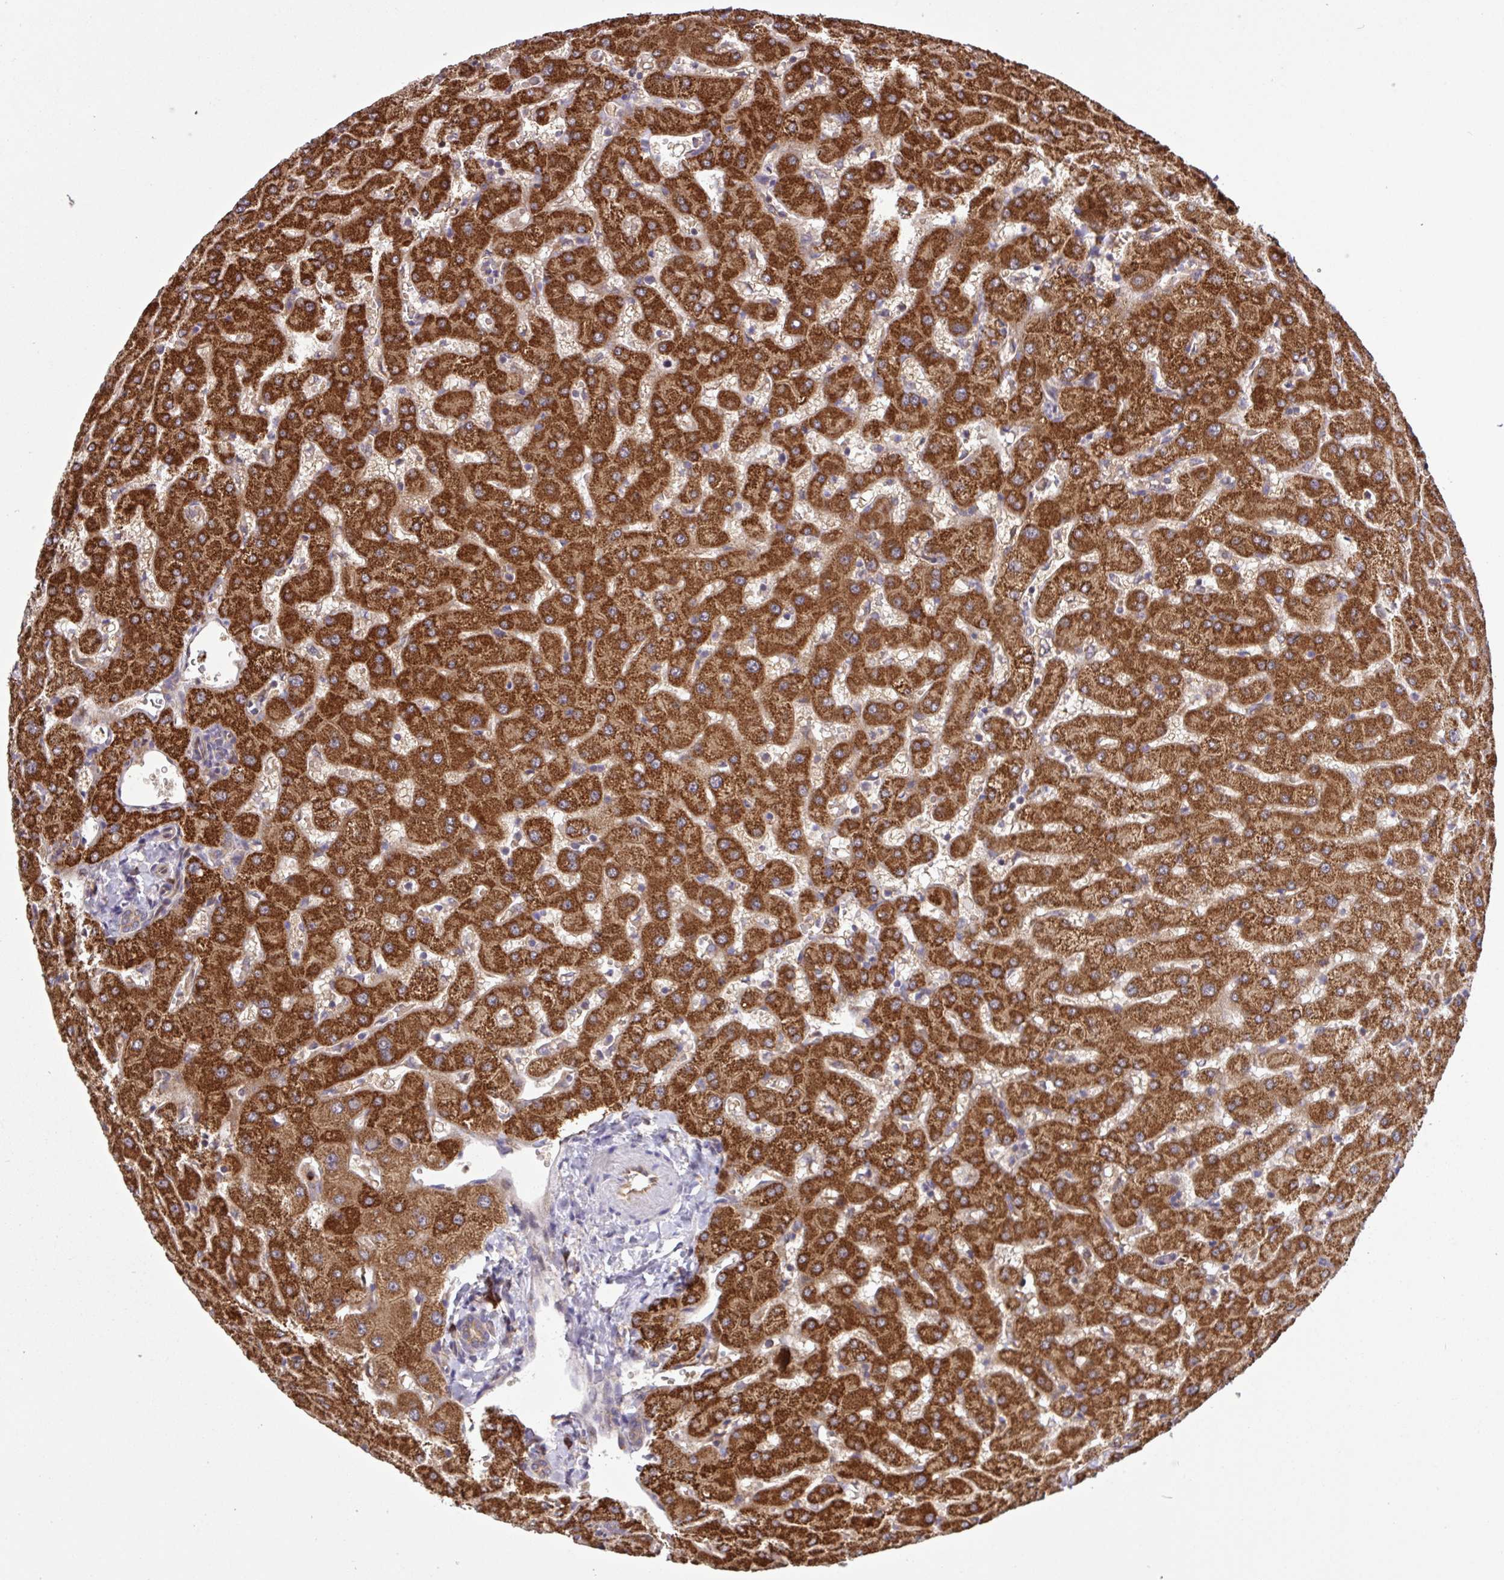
{"staining": {"intensity": "negative", "quantity": "none", "location": "none"}, "tissue": "liver", "cell_type": "Cholangiocytes", "image_type": "normal", "snomed": [{"axis": "morphology", "description": "Normal tissue, NOS"}, {"axis": "topography", "description": "Liver"}], "caption": "IHC of normal liver shows no staining in cholangiocytes. (DAB (3,3'-diaminobenzidine) IHC visualized using brightfield microscopy, high magnification).", "gene": "INTS10", "patient": {"sex": "female", "age": 63}}